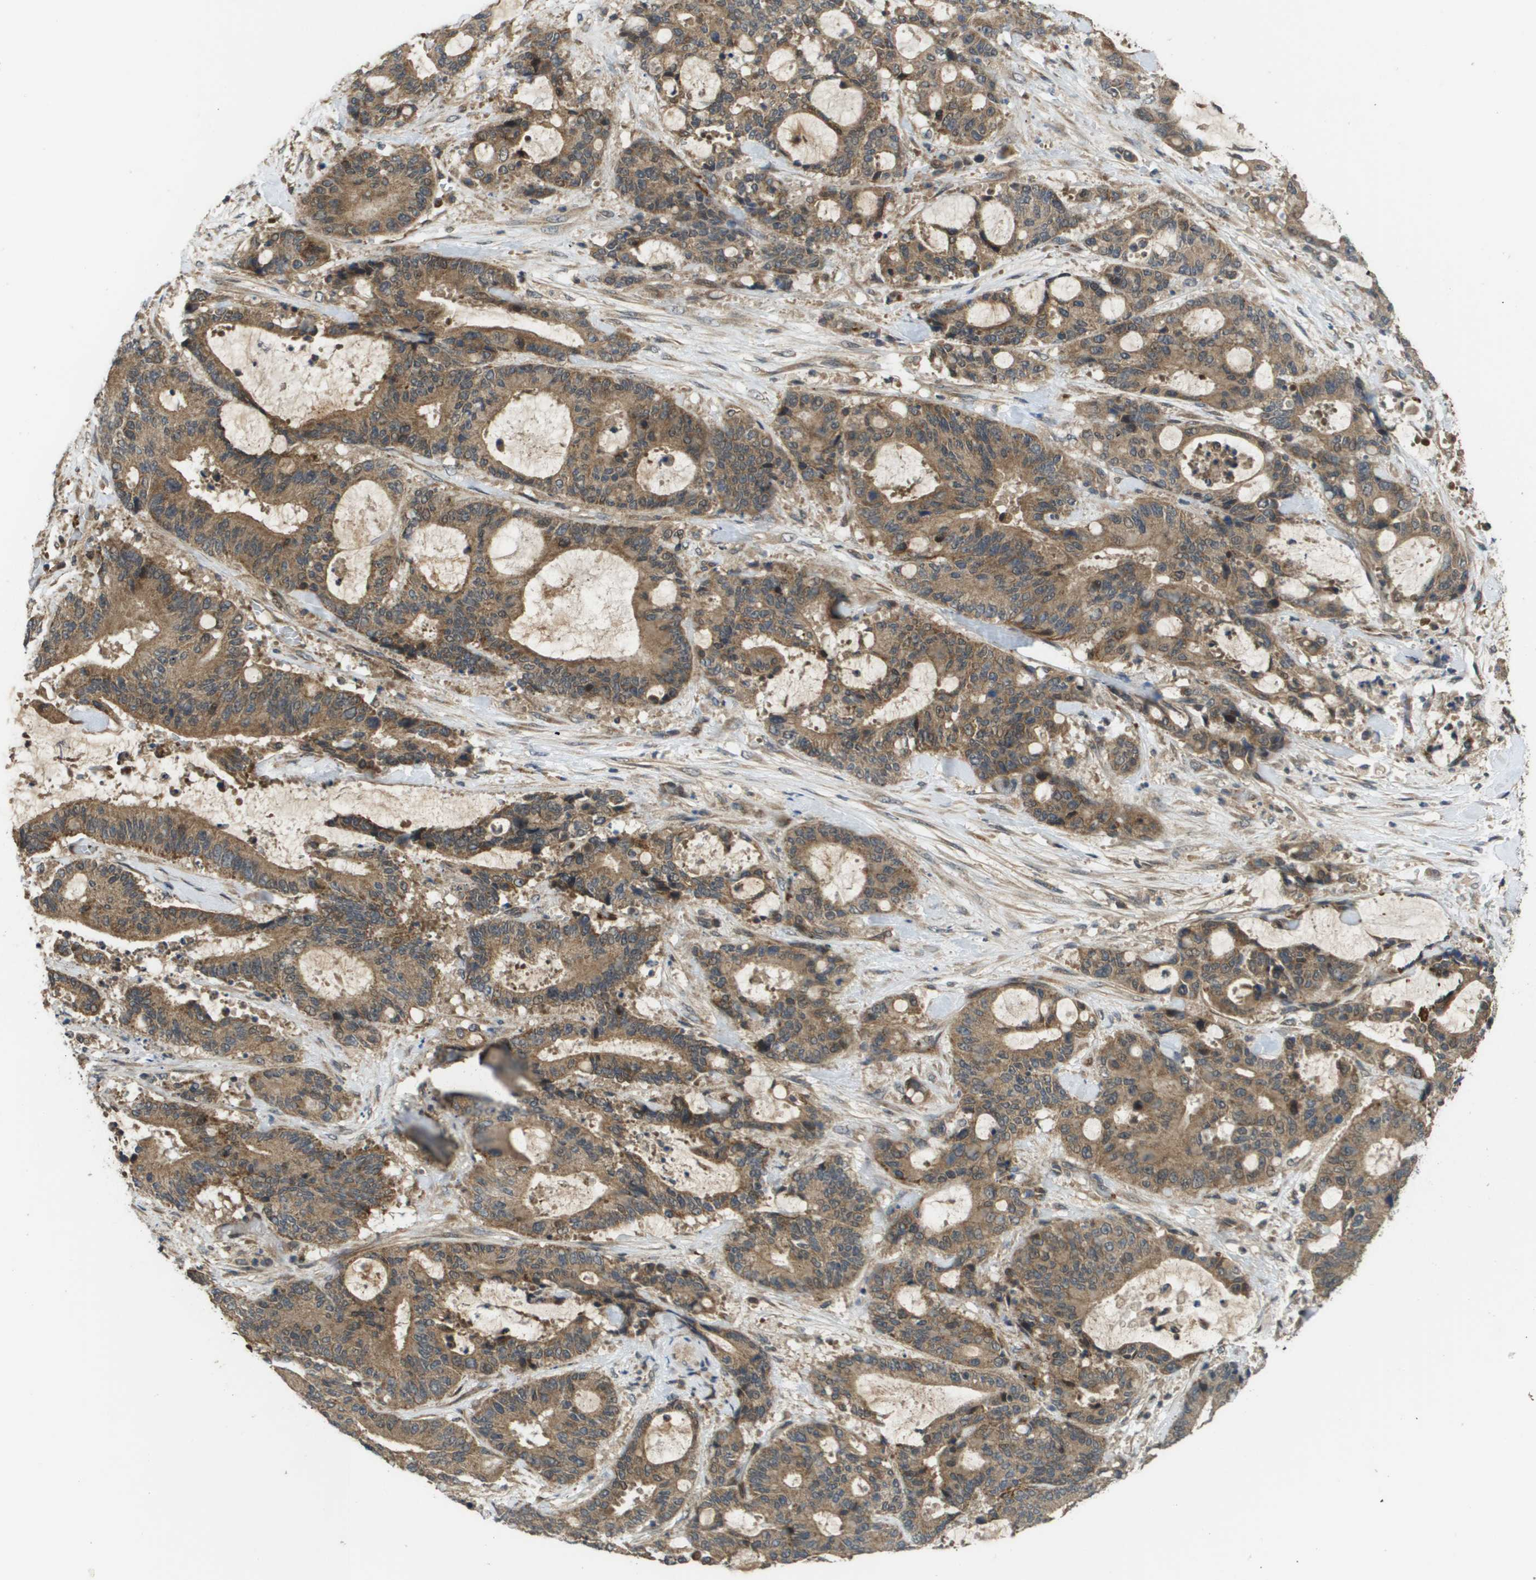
{"staining": {"intensity": "moderate", "quantity": ">75%", "location": "cytoplasmic/membranous"}, "tissue": "liver cancer", "cell_type": "Tumor cells", "image_type": "cancer", "snomed": [{"axis": "morphology", "description": "Normal tissue, NOS"}, {"axis": "morphology", "description": "Cholangiocarcinoma"}, {"axis": "topography", "description": "Liver"}, {"axis": "topography", "description": "Peripheral nerve tissue"}], "caption": "Immunohistochemical staining of human cholangiocarcinoma (liver) demonstrates moderate cytoplasmic/membranous protein expression in about >75% of tumor cells.", "gene": "RBM38", "patient": {"sex": "female", "age": 73}}